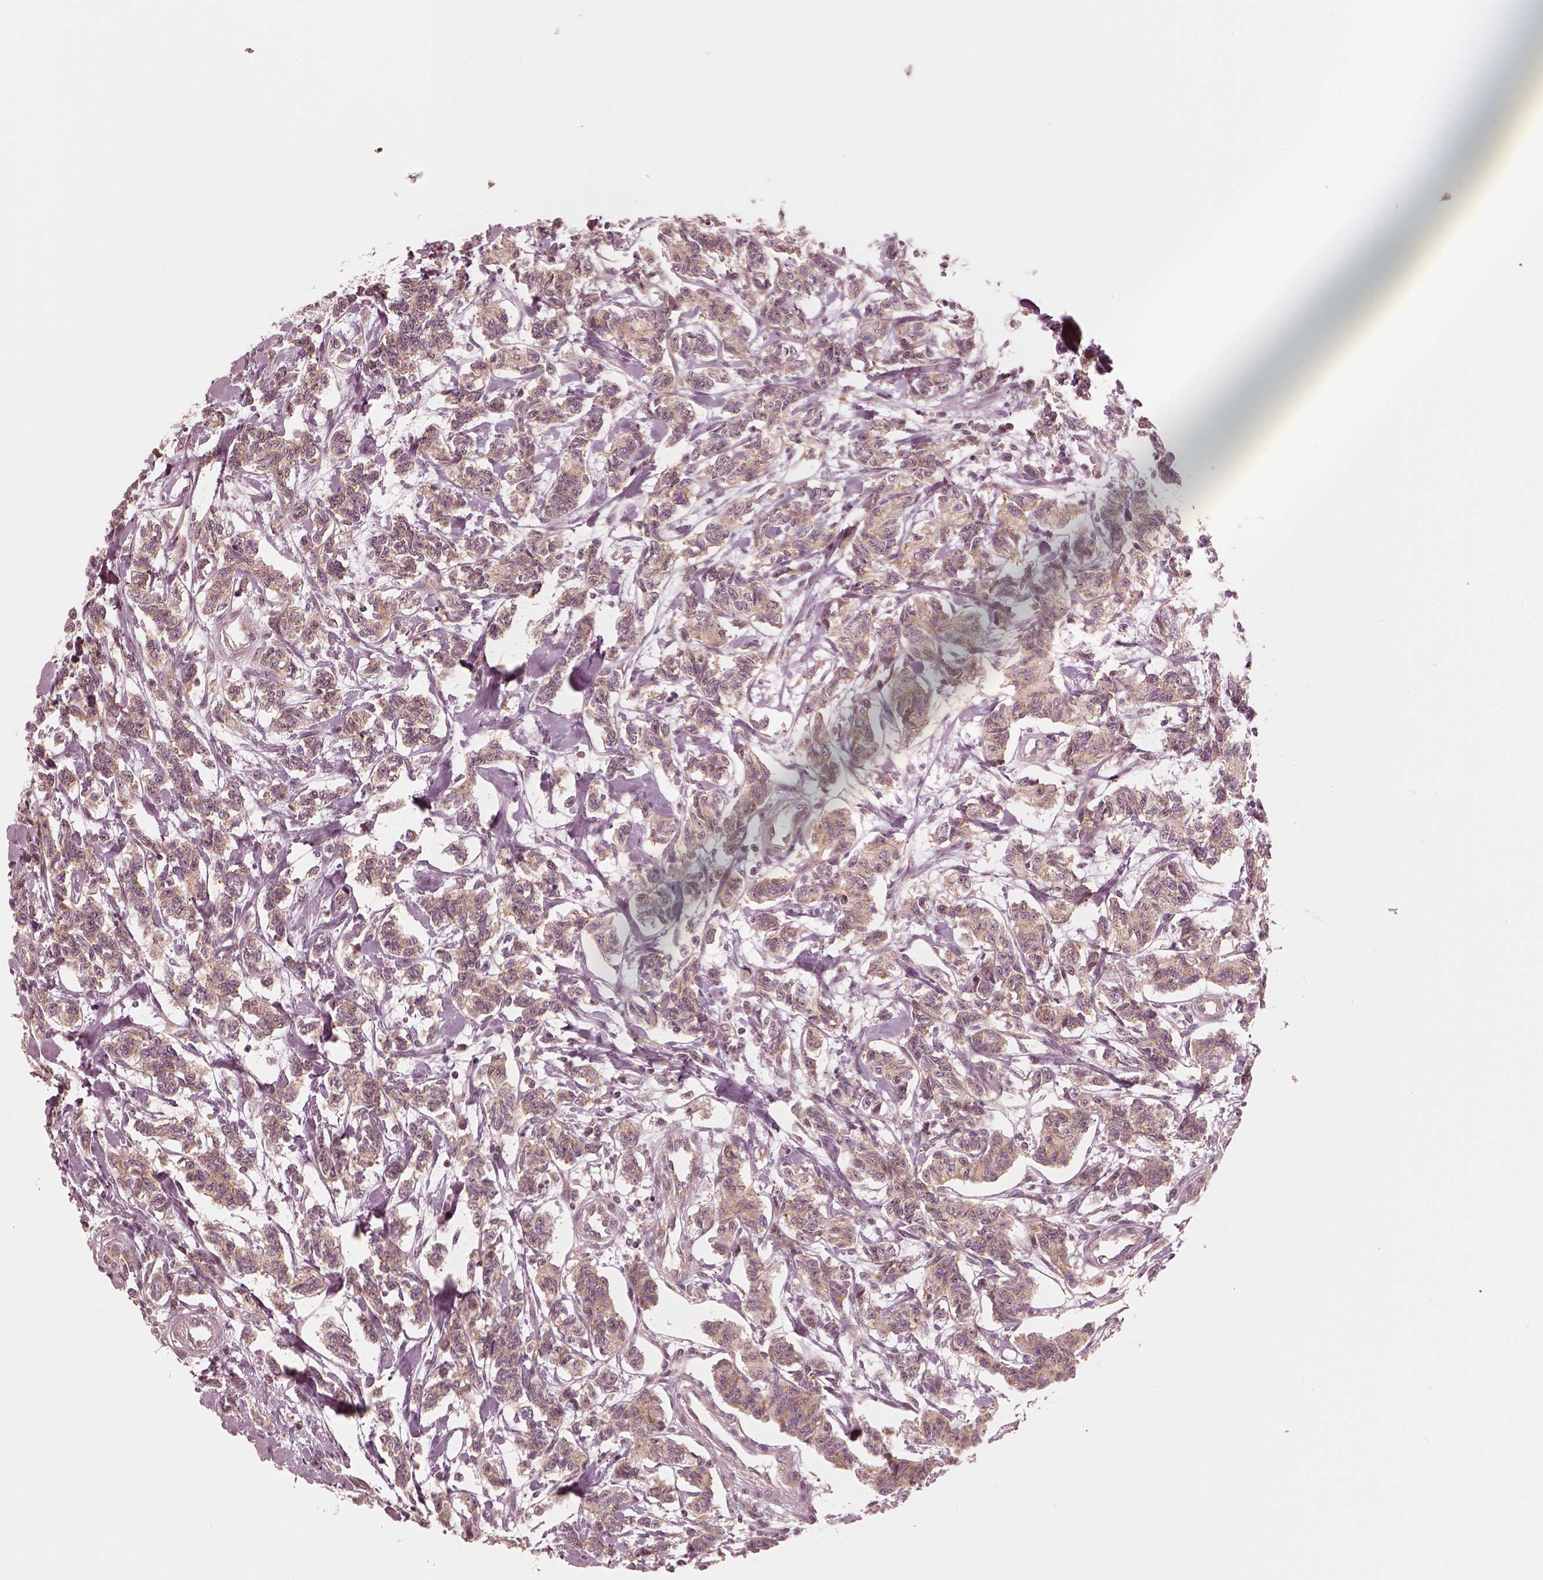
{"staining": {"intensity": "moderate", "quantity": ">75%", "location": "cytoplasmic/membranous"}, "tissue": "carcinoid", "cell_type": "Tumor cells", "image_type": "cancer", "snomed": [{"axis": "morphology", "description": "Carcinoid, malignant, NOS"}, {"axis": "topography", "description": "Kidney"}], "caption": "Immunohistochemistry of human carcinoid demonstrates medium levels of moderate cytoplasmic/membranous staining in about >75% of tumor cells.", "gene": "CNOT2", "patient": {"sex": "female", "age": 41}}